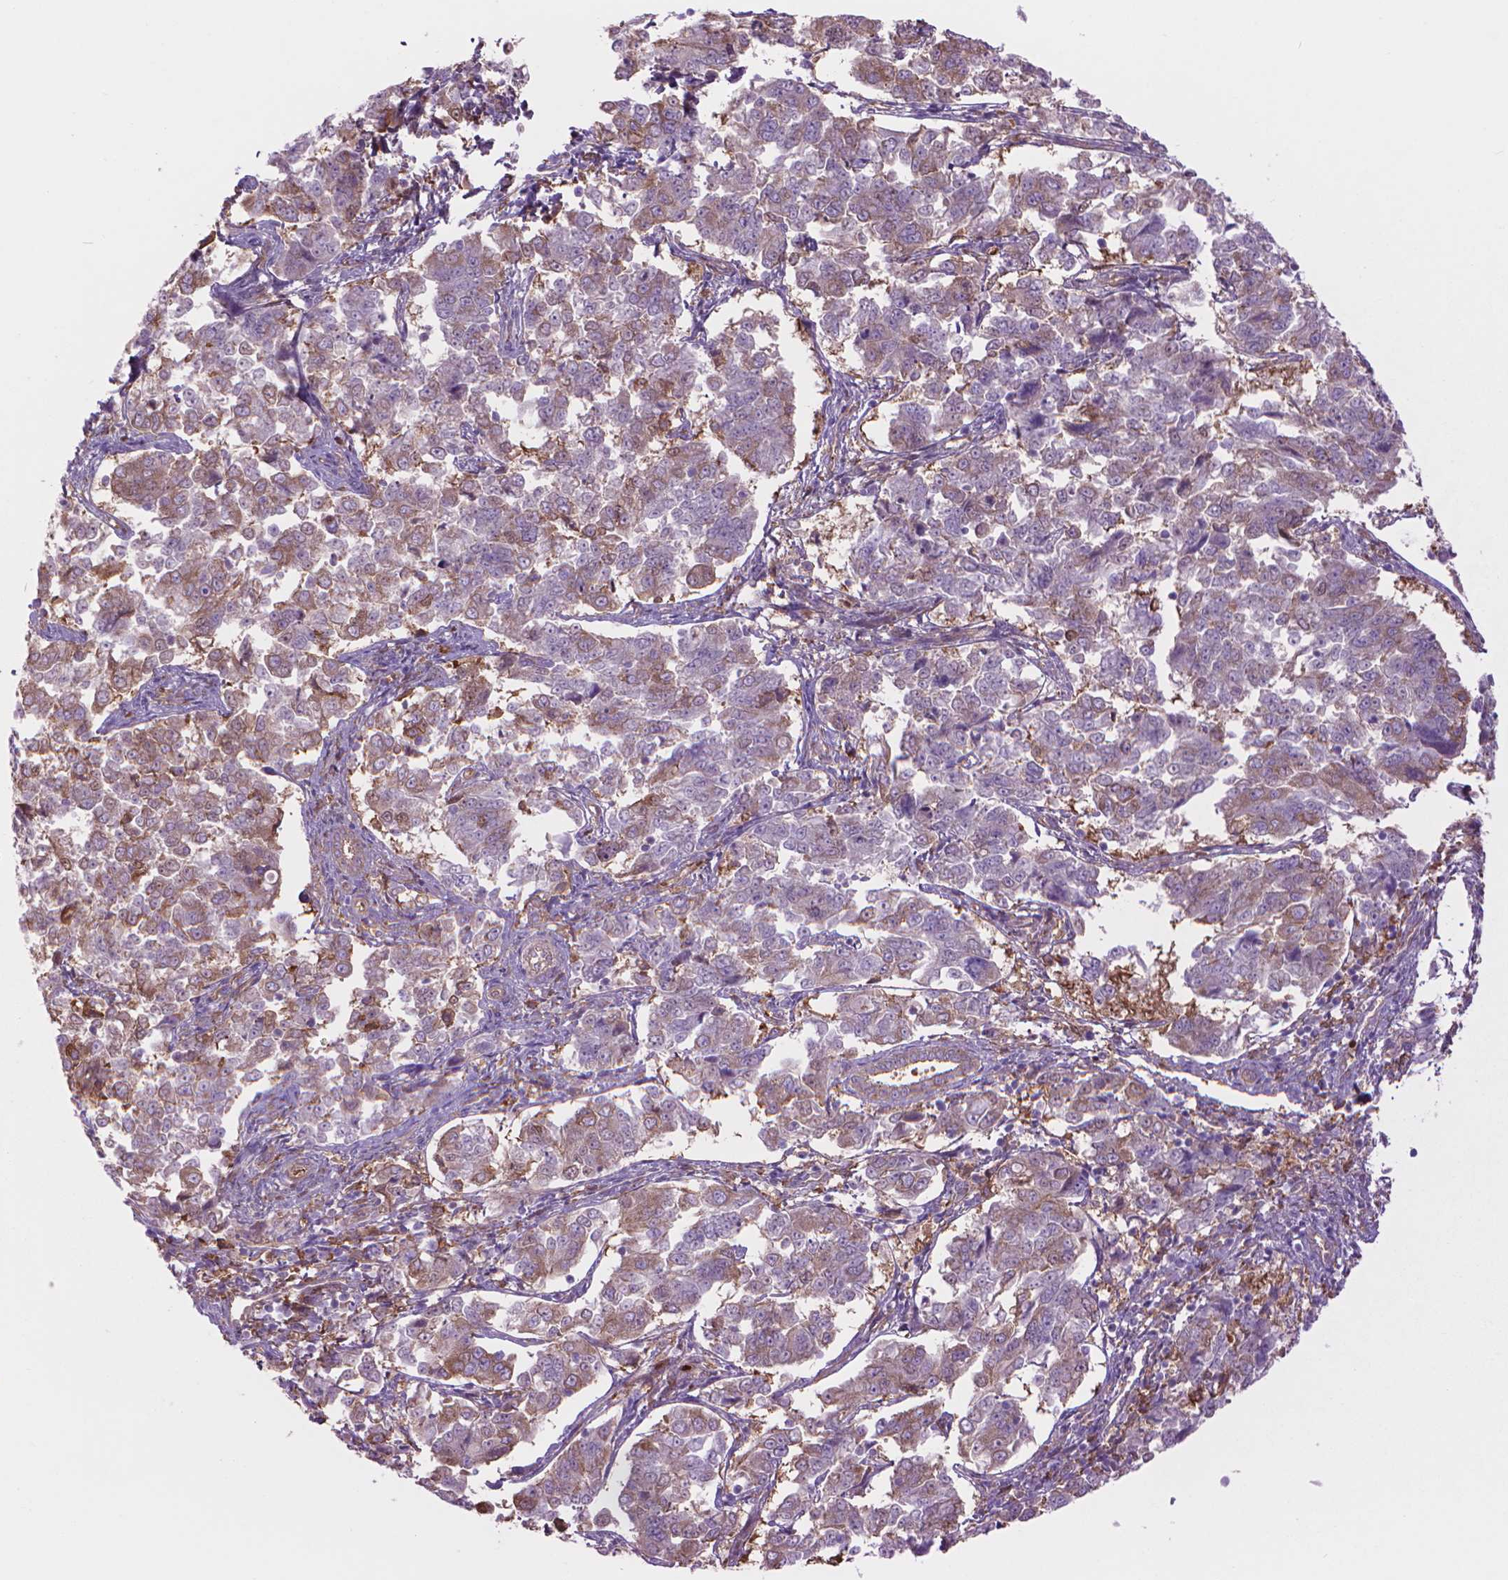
{"staining": {"intensity": "moderate", "quantity": "25%-75%", "location": "cytoplasmic/membranous"}, "tissue": "endometrial cancer", "cell_type": "Tumor cells", "image_type": "cancer", "snomed": [{"axis": "morphology", "description": "Adenocarcinoma, NOS"}, {"axis": "topography", "description": "Endometrium"}], "caption": "Adenocarcinoma (endometrial) stained with DAB immunohistochemistry reveals medium levels of moderate cytoplasmic/membranous staining in approximately 25%-75% of tumor cells.", "gene": "CORO1B", "patient": {"sex": "female", "age": 43}}